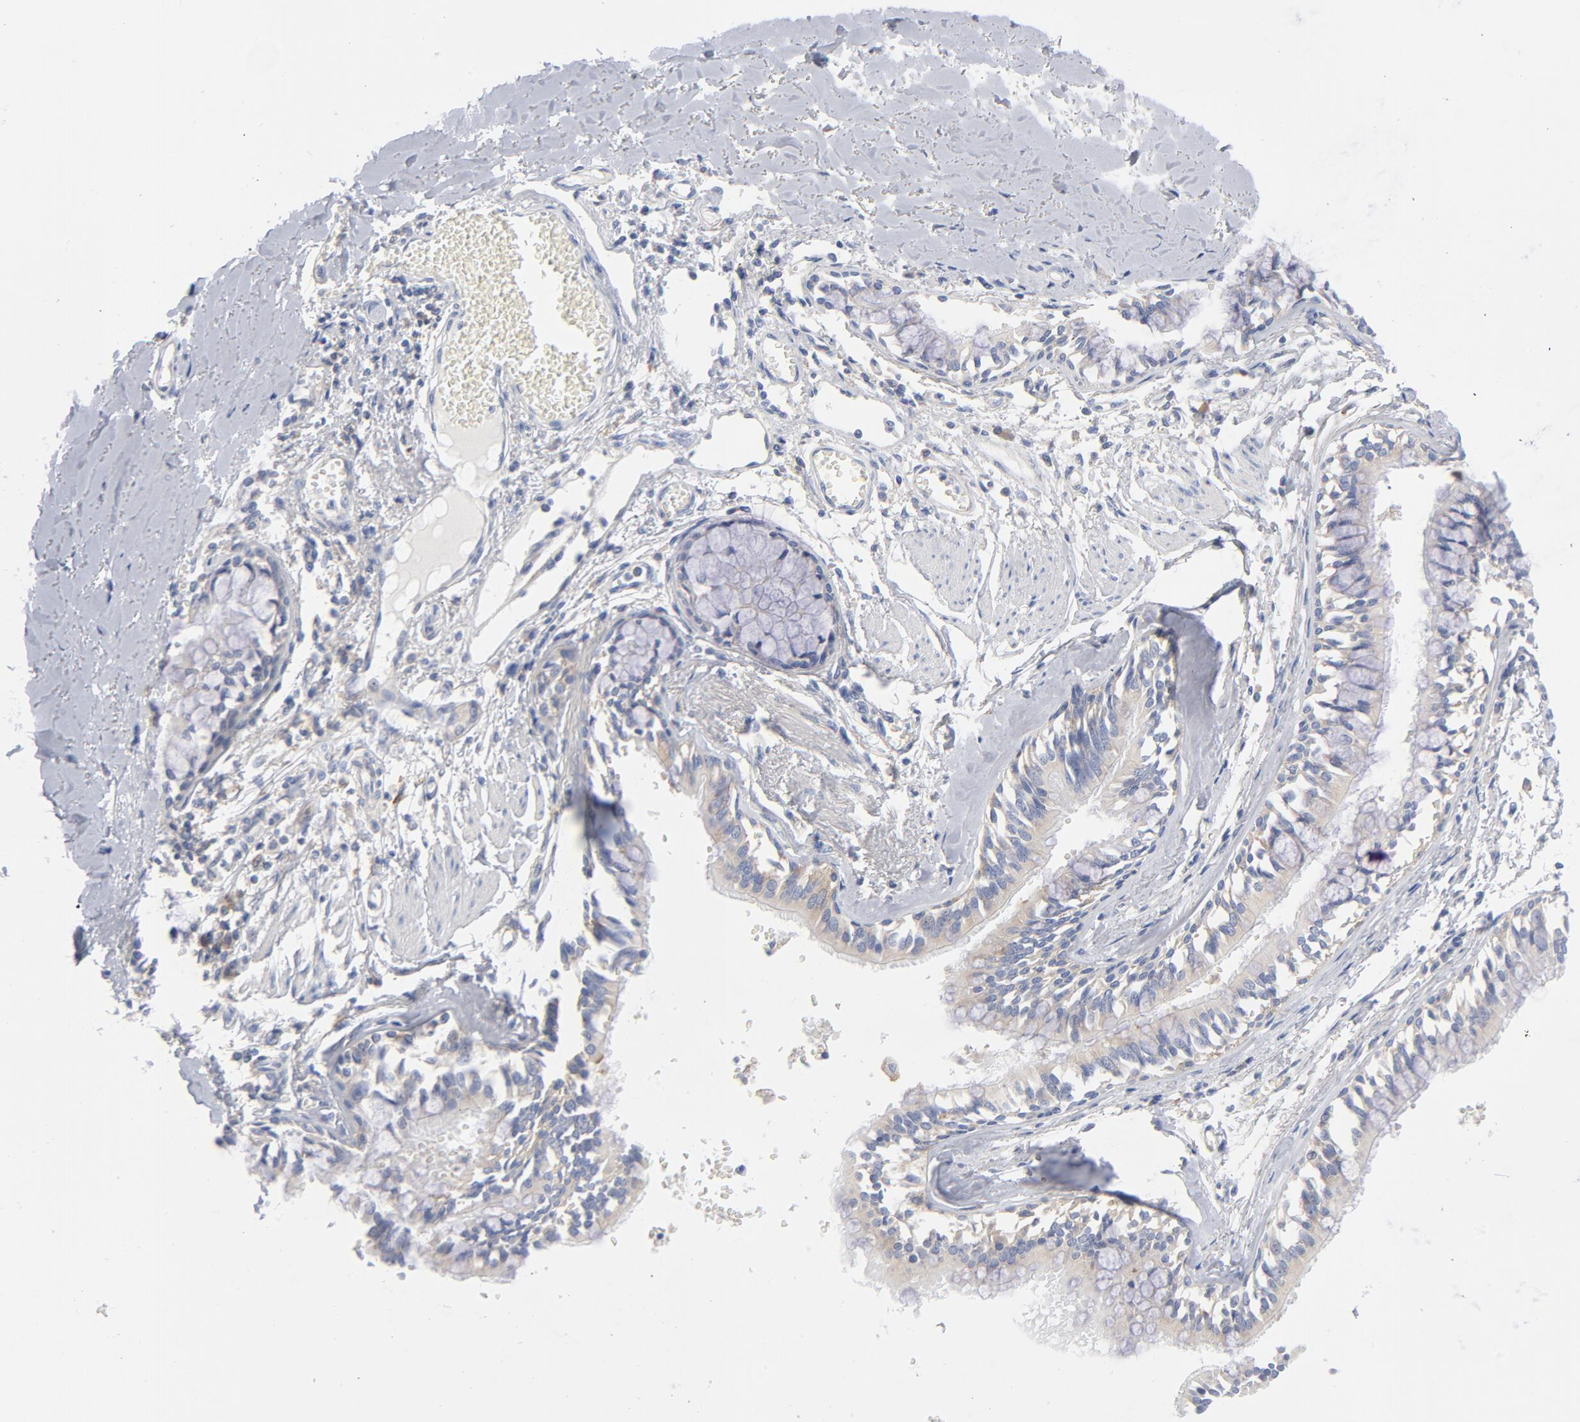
{"staining": {"intensity": "weak", "quantity": "25%-75%", "location": "cytoplasmic/membranous"}, "tissue": "bronchus", "cell_type": "Respiratory epithelial cells", "image_type": "normal", "snomed": [{"axis": "morphology", "description": "Normal tissue, NOS"}, {"axis": "topography", "description": "Bronchus"}, {"axis": "topography", "description": "Lung"}], "caption": "High-magnification brightfield microscopy of unremarkable bronchus stained with DAB (3,3'-diaminobenzidine) (brown) and counterstained with hematoxylin (blue). respiratory epithelial cells exhibit weak cytoplasmic/membranous expression is present in approximately25%-75% of cells.", "gene": "CD86", "patient": {"sex": "female", "age": 56}}